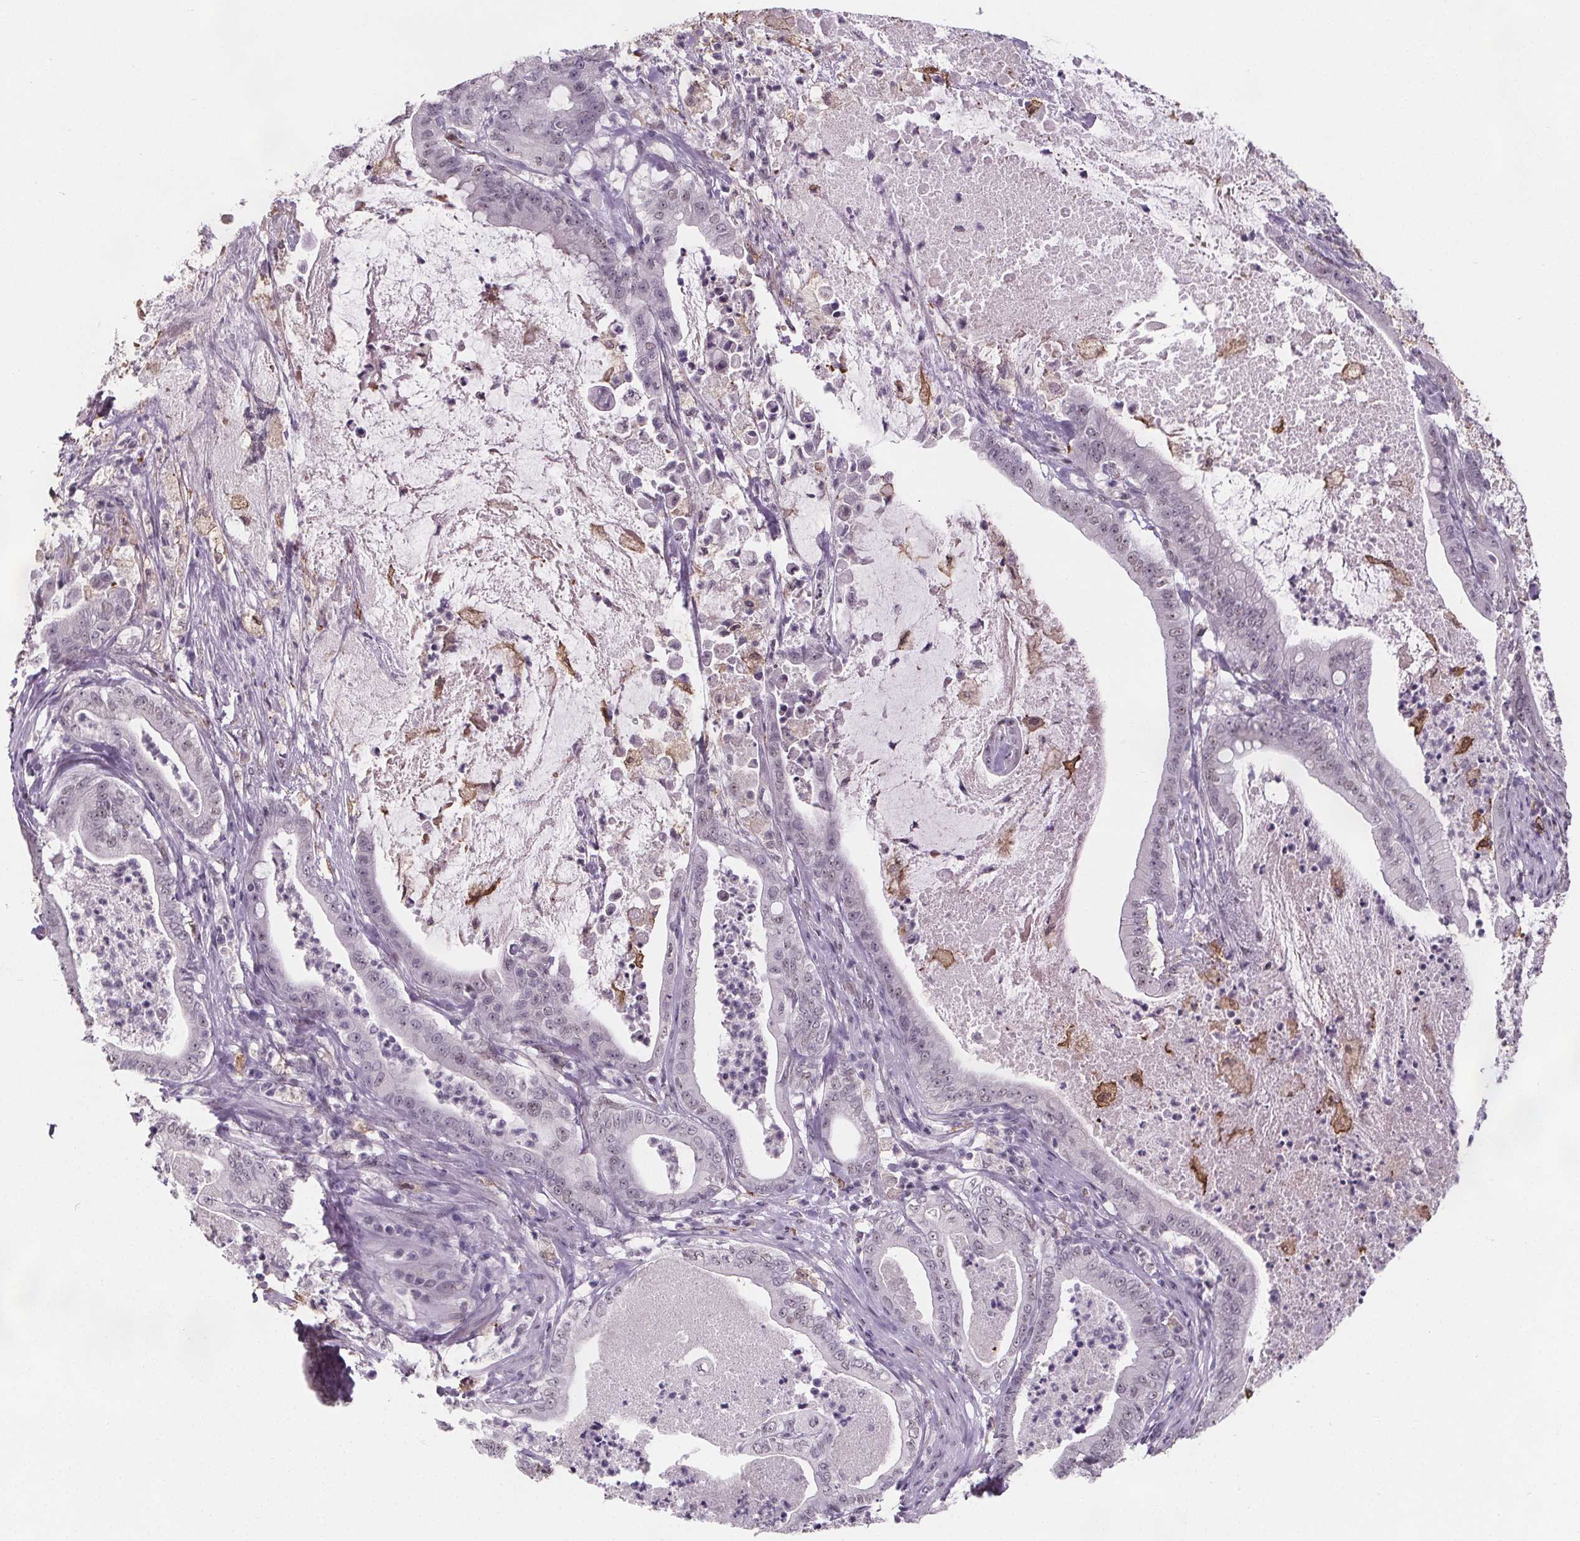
{"staining": {"intensity": "weak", "quantity": "<25%", "location": "nuclear"}, "tissue": "pancreatic cancer", "cell_type": "Tumor cells", "image_type": "cancer", "snomed": [{"axis": "morphology", "description": "Adenocarcinoma, NOS"}, {"axis": "topography", "description": "Pancreas"}], "caption": "This is an immunohistochemistry (IHC) micrograph of adenocarcinoma (pancreatic). There is no expression in tumor cells.", "gene": "ZNF572", "patient": {"sex": "male", "age": 71}}